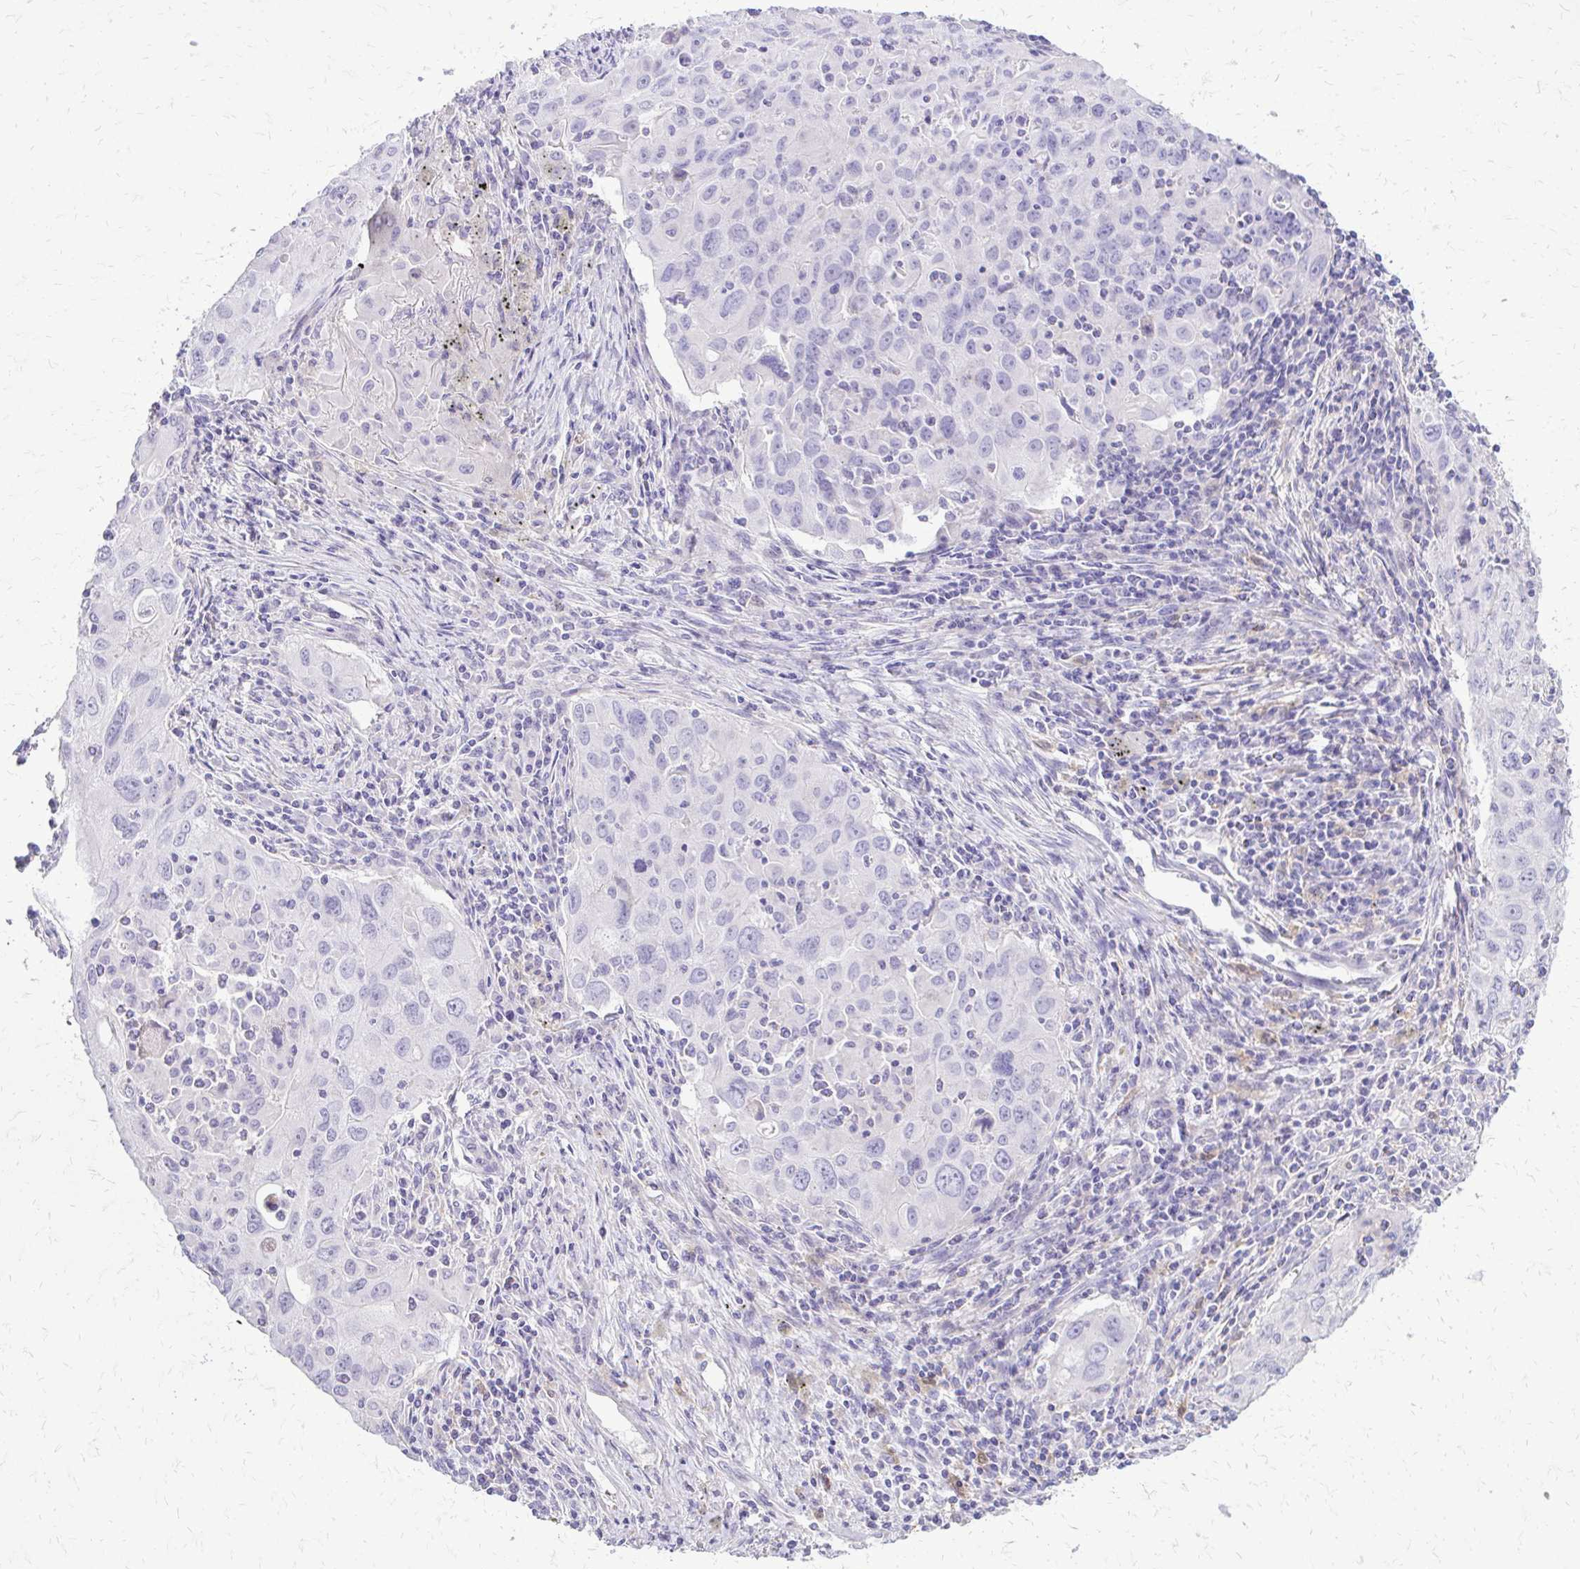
{"staining": {"intensity": "negative", "quantity": "none", "location": "none"}, "tissue": "lung cancer", "cell_type": "Tumor cells", "image_type": "cancer", "snomed": [{"axis": "morphology", "description": "Adenocarcinoma, NOS"}, {"axis": "morphology", "description": "Adenocarcinoma, metastatic, NOS"}, {"axis": "topography", "description": "Lymph node"}, {"axis": "topography", "description": "Lung"}], "caption": "High magnification brightfield microscopy of lung cancer stained with DAB (3,3'-diaminobenzidine) (brown) and counterstained with hematoxylin (blue): tumor cells show no significant expression.", "gene": "SIGLEC11", "patient": {"sex": "female", "age": 42}}